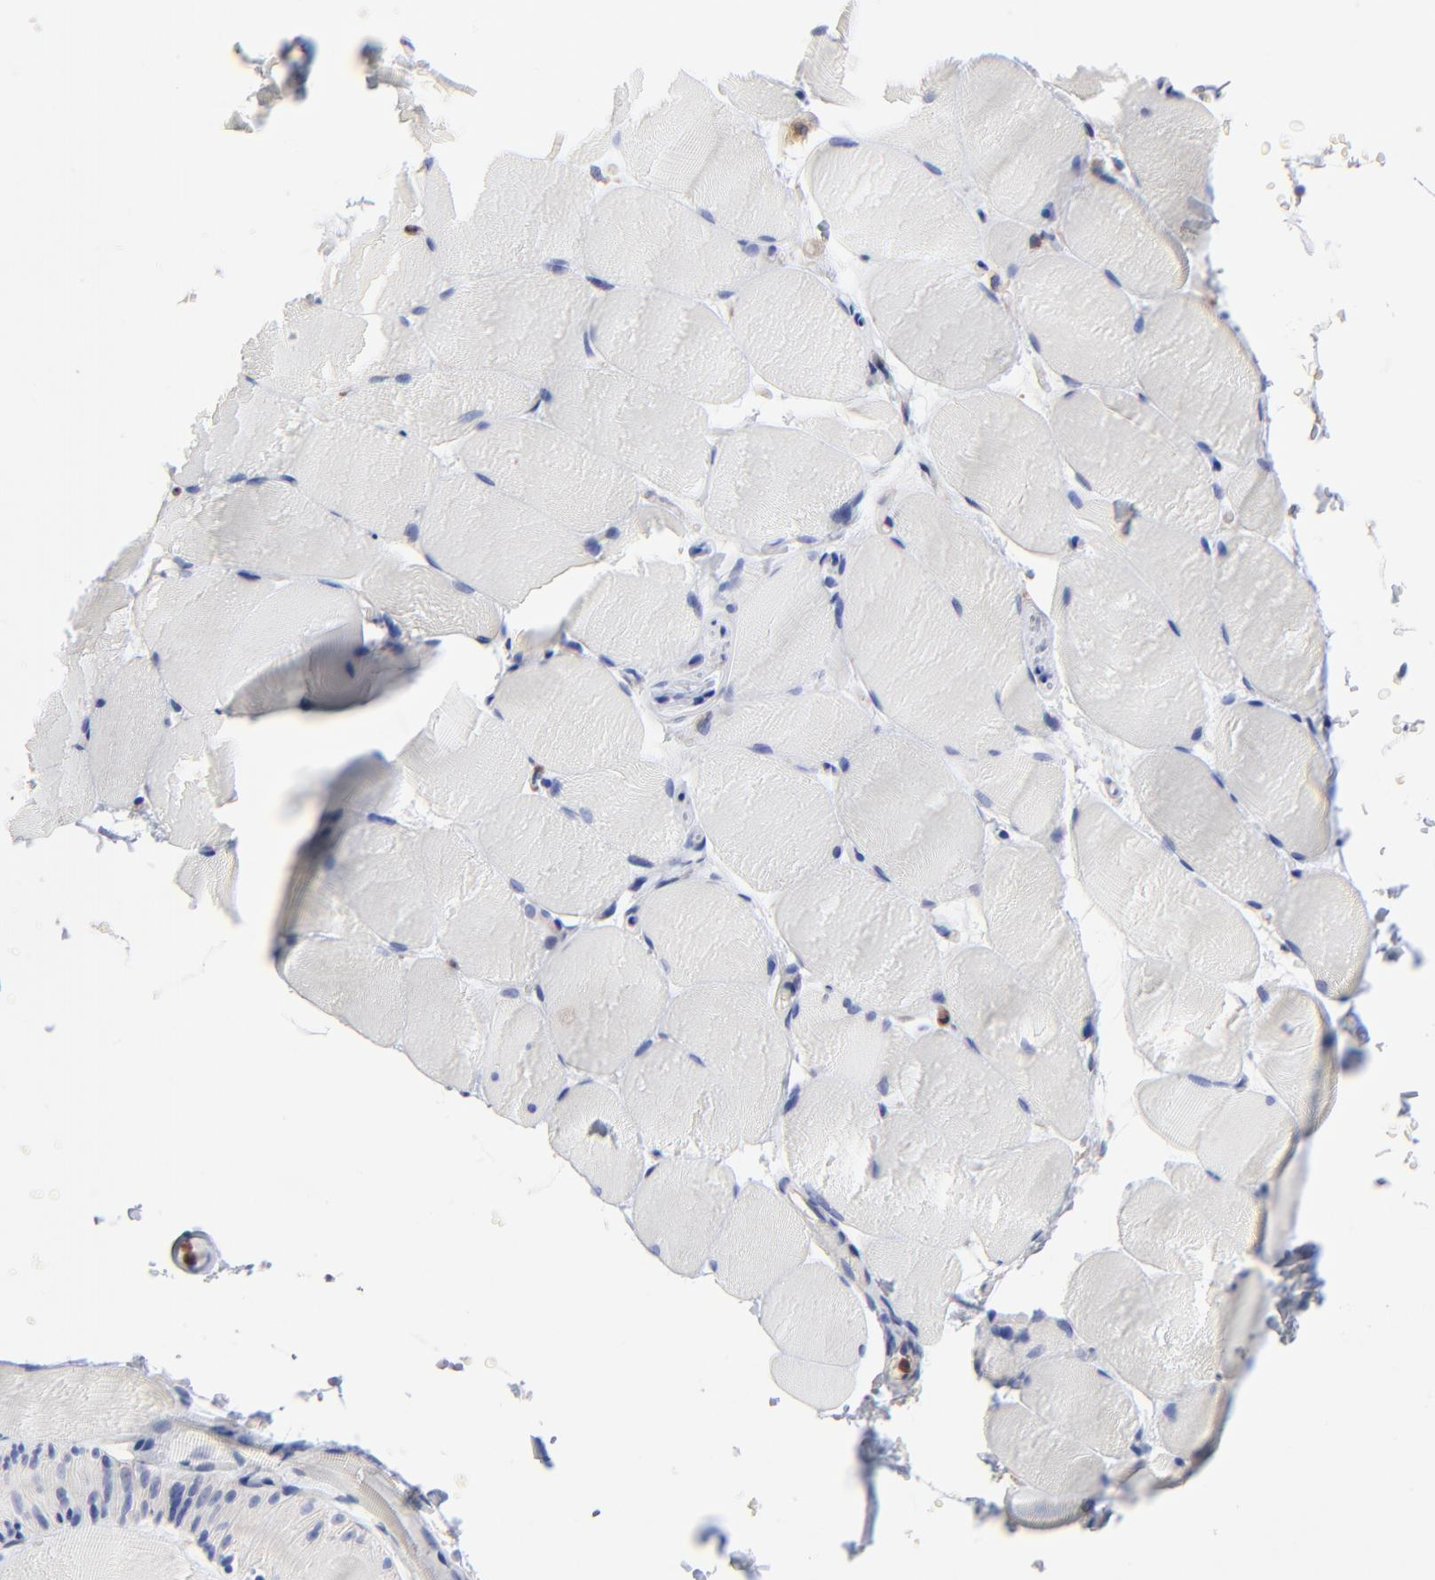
{"staining": {"intensity": "negative", "quantity": "none", "location": "none"}, "tissue": "skeletal muscle", "cell_type": "Myocytes", "image_type": "normal", "snomed": [{"axis": "morphology", "description": "Normal tissue, NOS"}, {"axis": "topography", "description": "Skeletal muscle"}, {"axis": "topography", "description": "Parathyroid gland"}], "caption": "Micrograph shows no significant protein positivity in myocytes of benign skeletal muscle. (Brightfield microscopy of DAB (3,3'-diaminobenzidine) immunohistochemistry (IHC) at high magnification).", "gene": "PPFIBP2", "patient": {"sex": "female", "age": 37}}